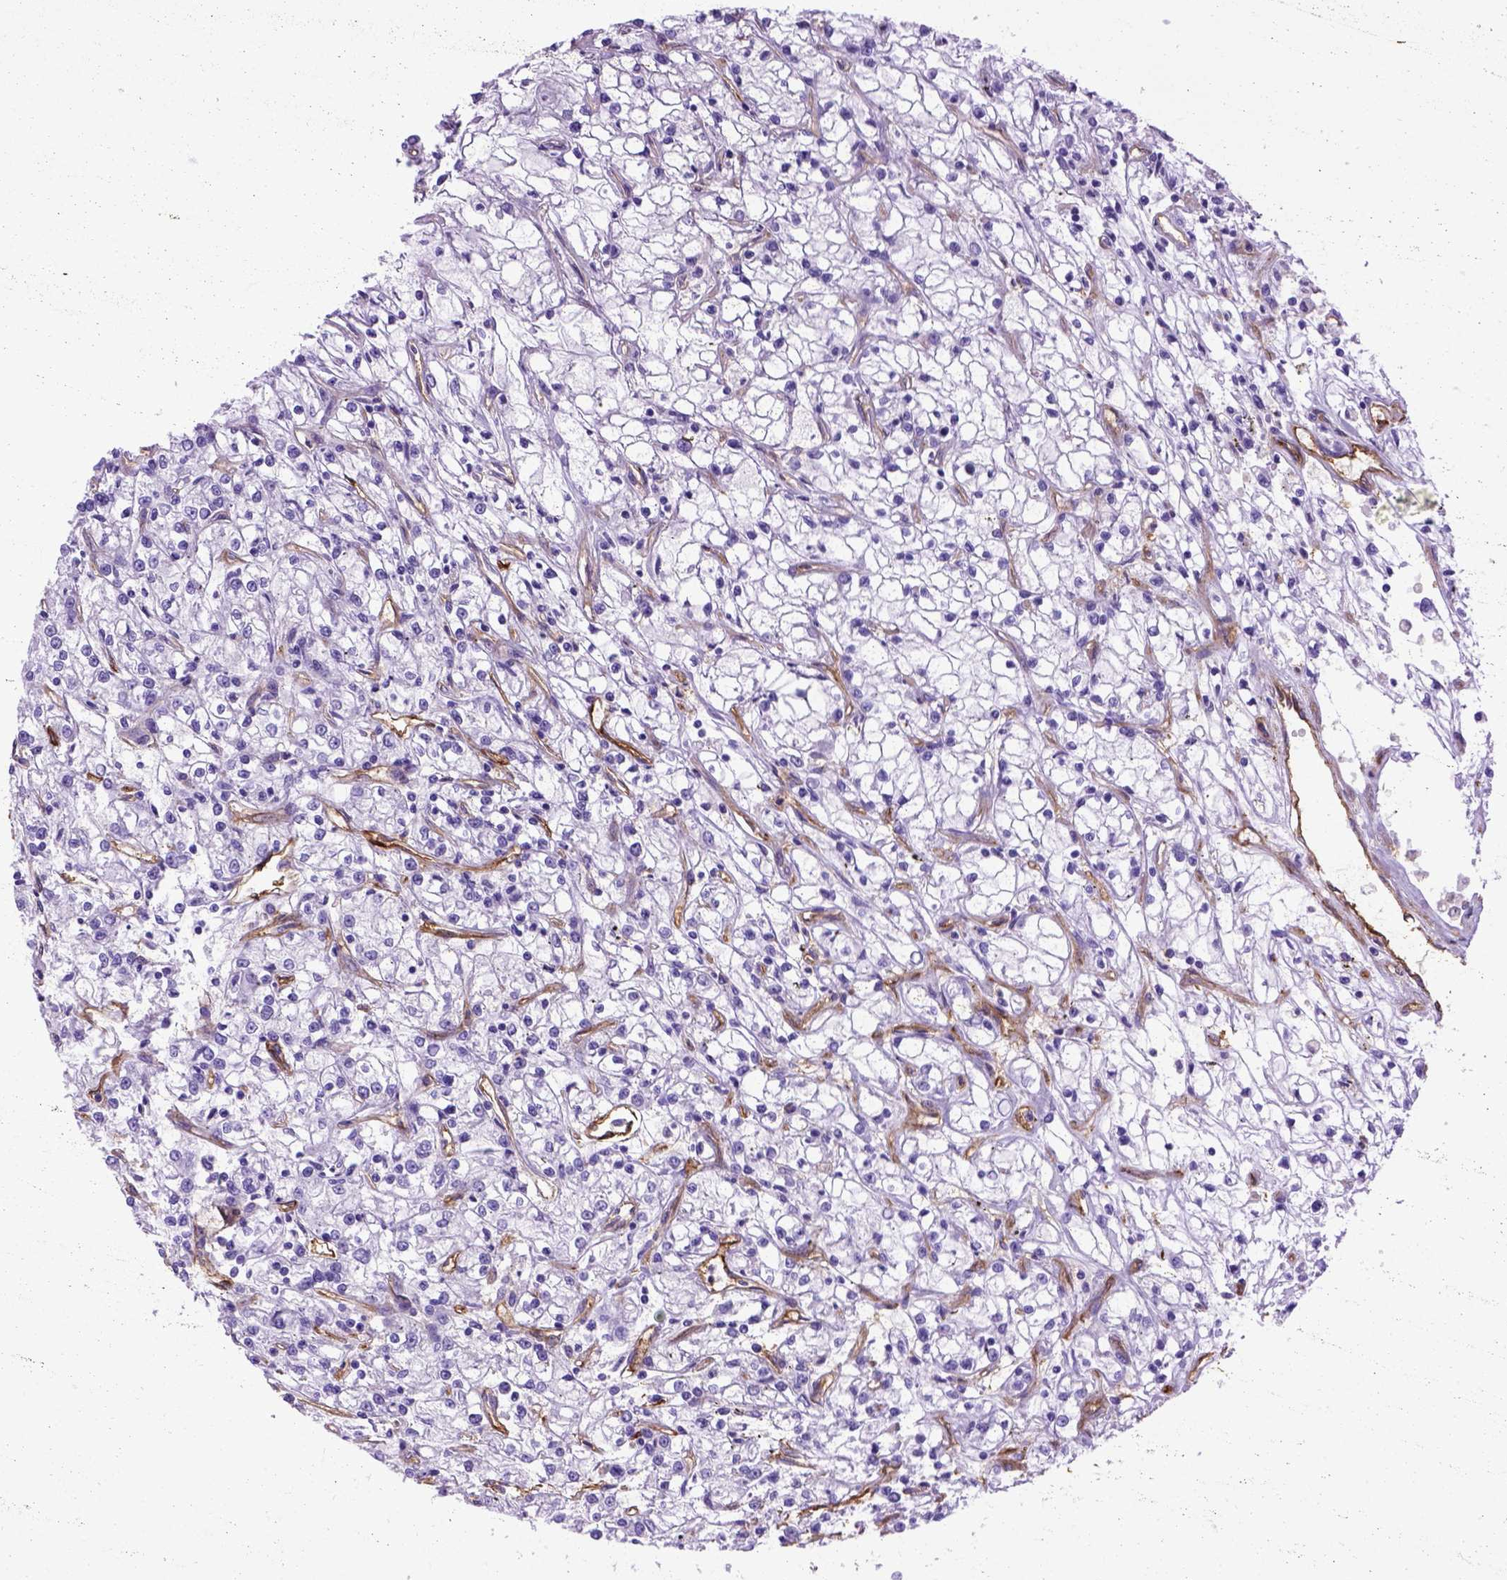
{"staining": {"intensity": "negative", "quantity": "none", "location": "none"}, "tissue": "renal cancer", "cell_type": "Tumor cells", "image_type": "cancer", "snomed": [{"axis": "morphology", "description": "Adenocarcinoma, NOS"}, {"axis": "topography", "description": "Kidney"}], "caption": "Tumor cells show no significant protein positivity in renal cancer.", "gene": "ENG", "patient": {"sex": "female", "age": 59}}